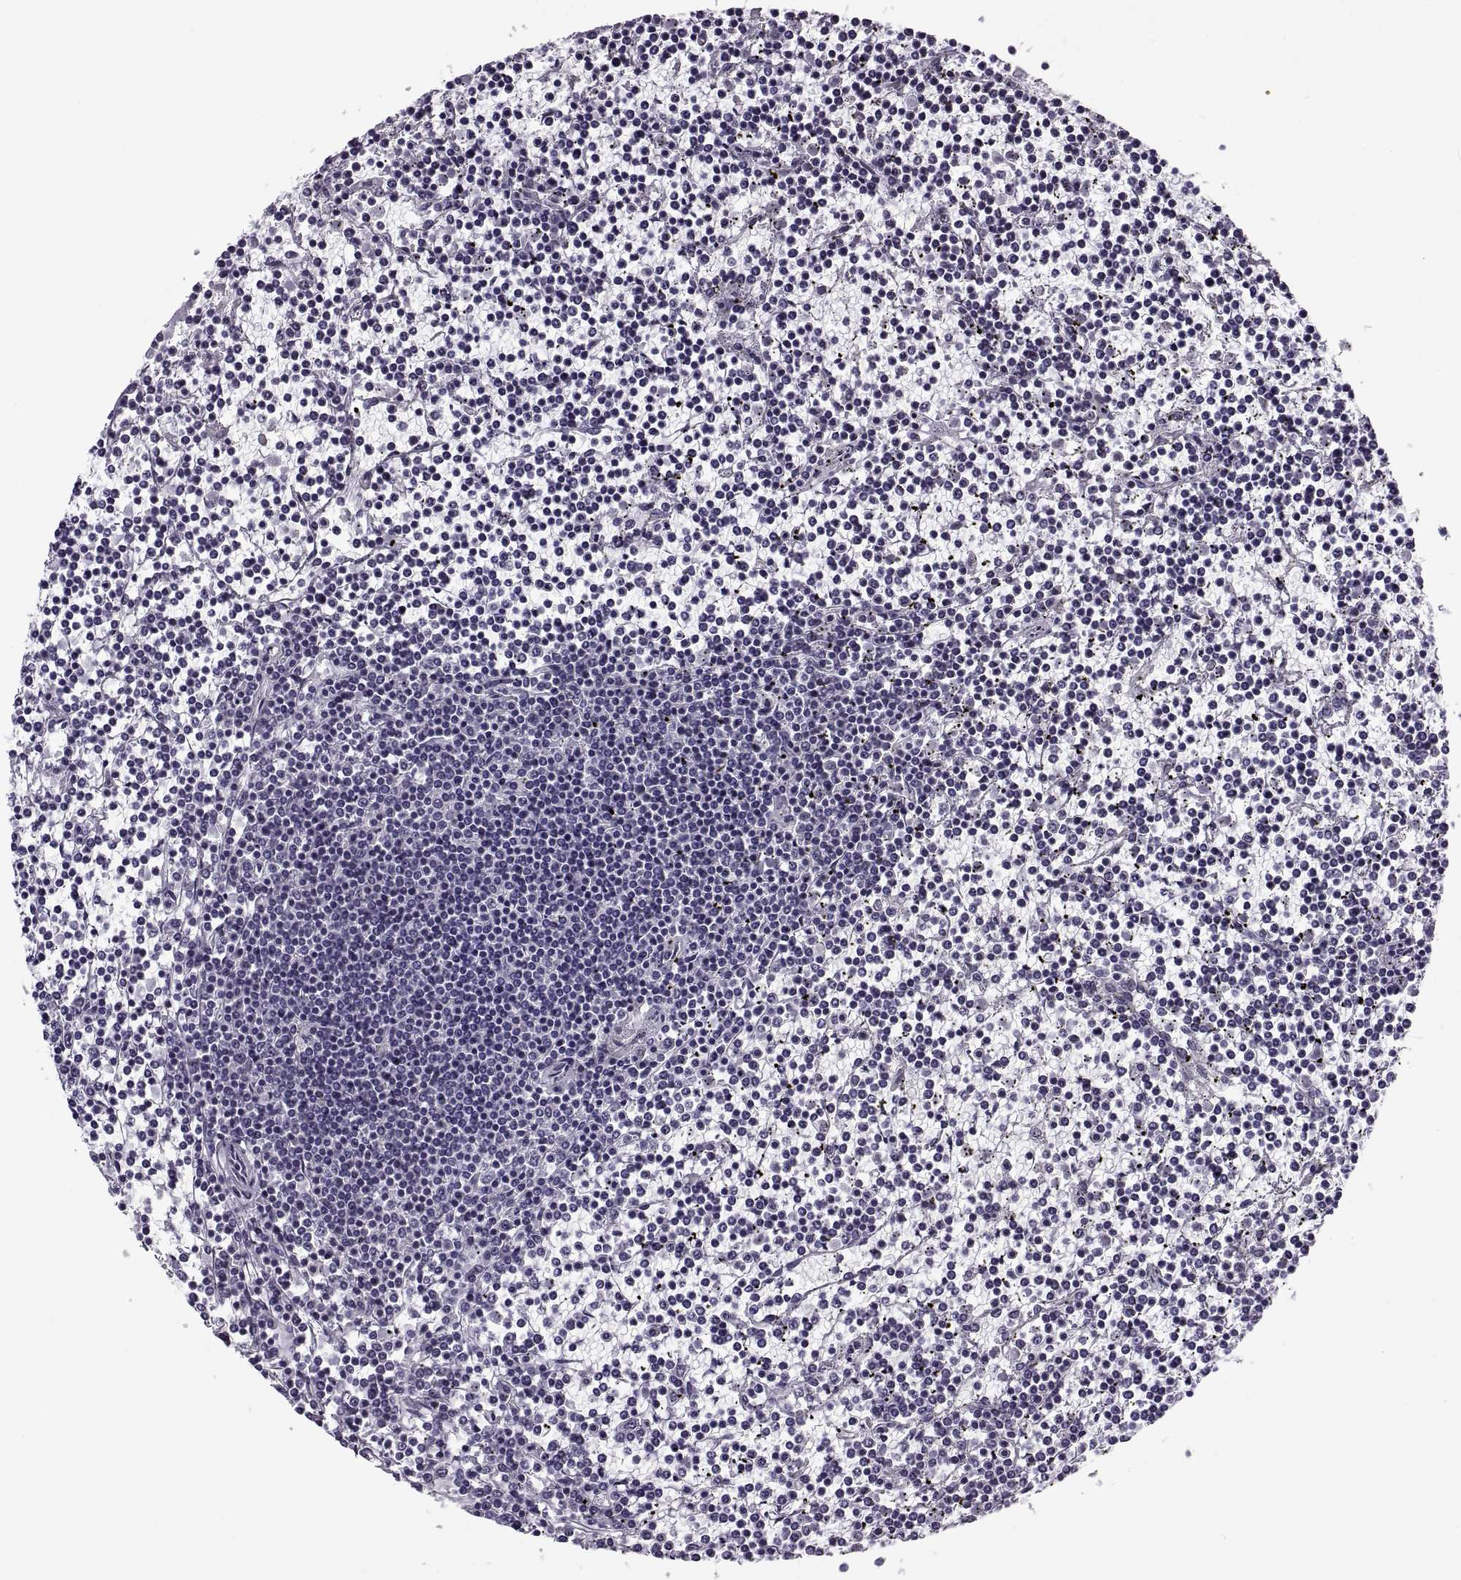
{"staining": {"intensity": "negative", "quantity": "none", "location": "none"}, "tissue": "lymphoma", "cell_type": "Tumor cells", "image_type": "cancer", "snomed": [{"axis": "morphology", "description": "Malignant lymphoma, non-Hodgkin's type, Low grade"}, {"axis": "topography", "description": "Spleen"}], "caption": "Photomicrograph shows no protein expression in tumor cells of malignant lymphoma, non-Hodgkin's type (low-grade) tissue.", "gene": "TBC1D3G", "patient": {"sex": "female", "age": 19}}